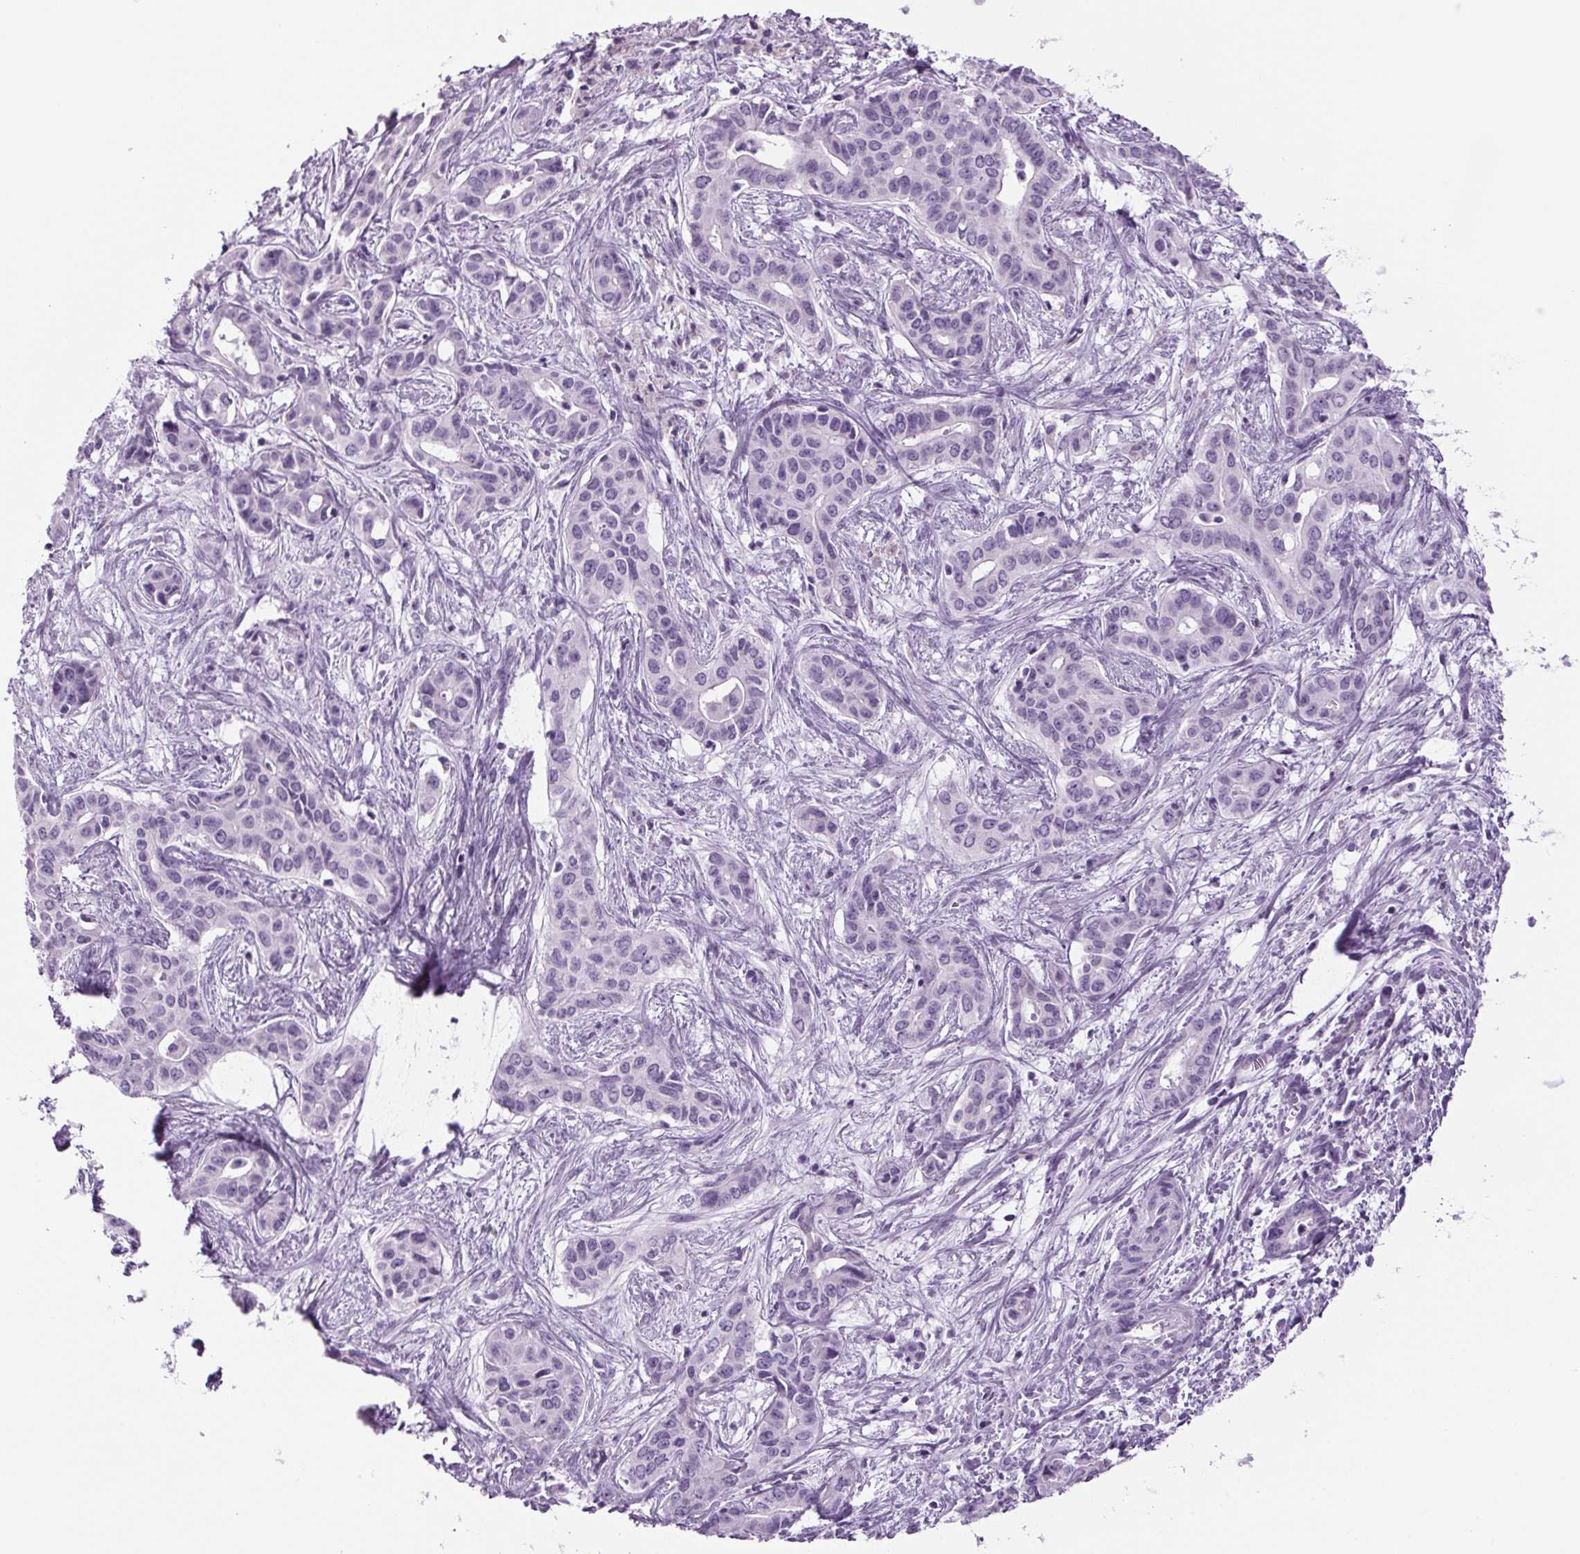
{"staining": {"intensity": "negative", "quantity": "none", "location": "none"}, "tissue": "liver cancer", "cell_type": "Tumor cells", "image_type": "cancer", "snomed": [{"axis": "morphology", "description": "Cholangiocarcinoma"}, {"axis": "topography", "description": "Liver"}], "caption": "DAB (3,3'-diaminobenzidine) immunohistochemical staining of liver cholangiocarcinoma demonstrates no significant staining in tumor cells. The staining was performed using DAB to visualize the protein expression in brown, while the nuclei were stained in blue with hematoxylin (Magnification: 20x).", "gene": "PPP1R1A", "patient": {"sex": "female", "age": 65}}